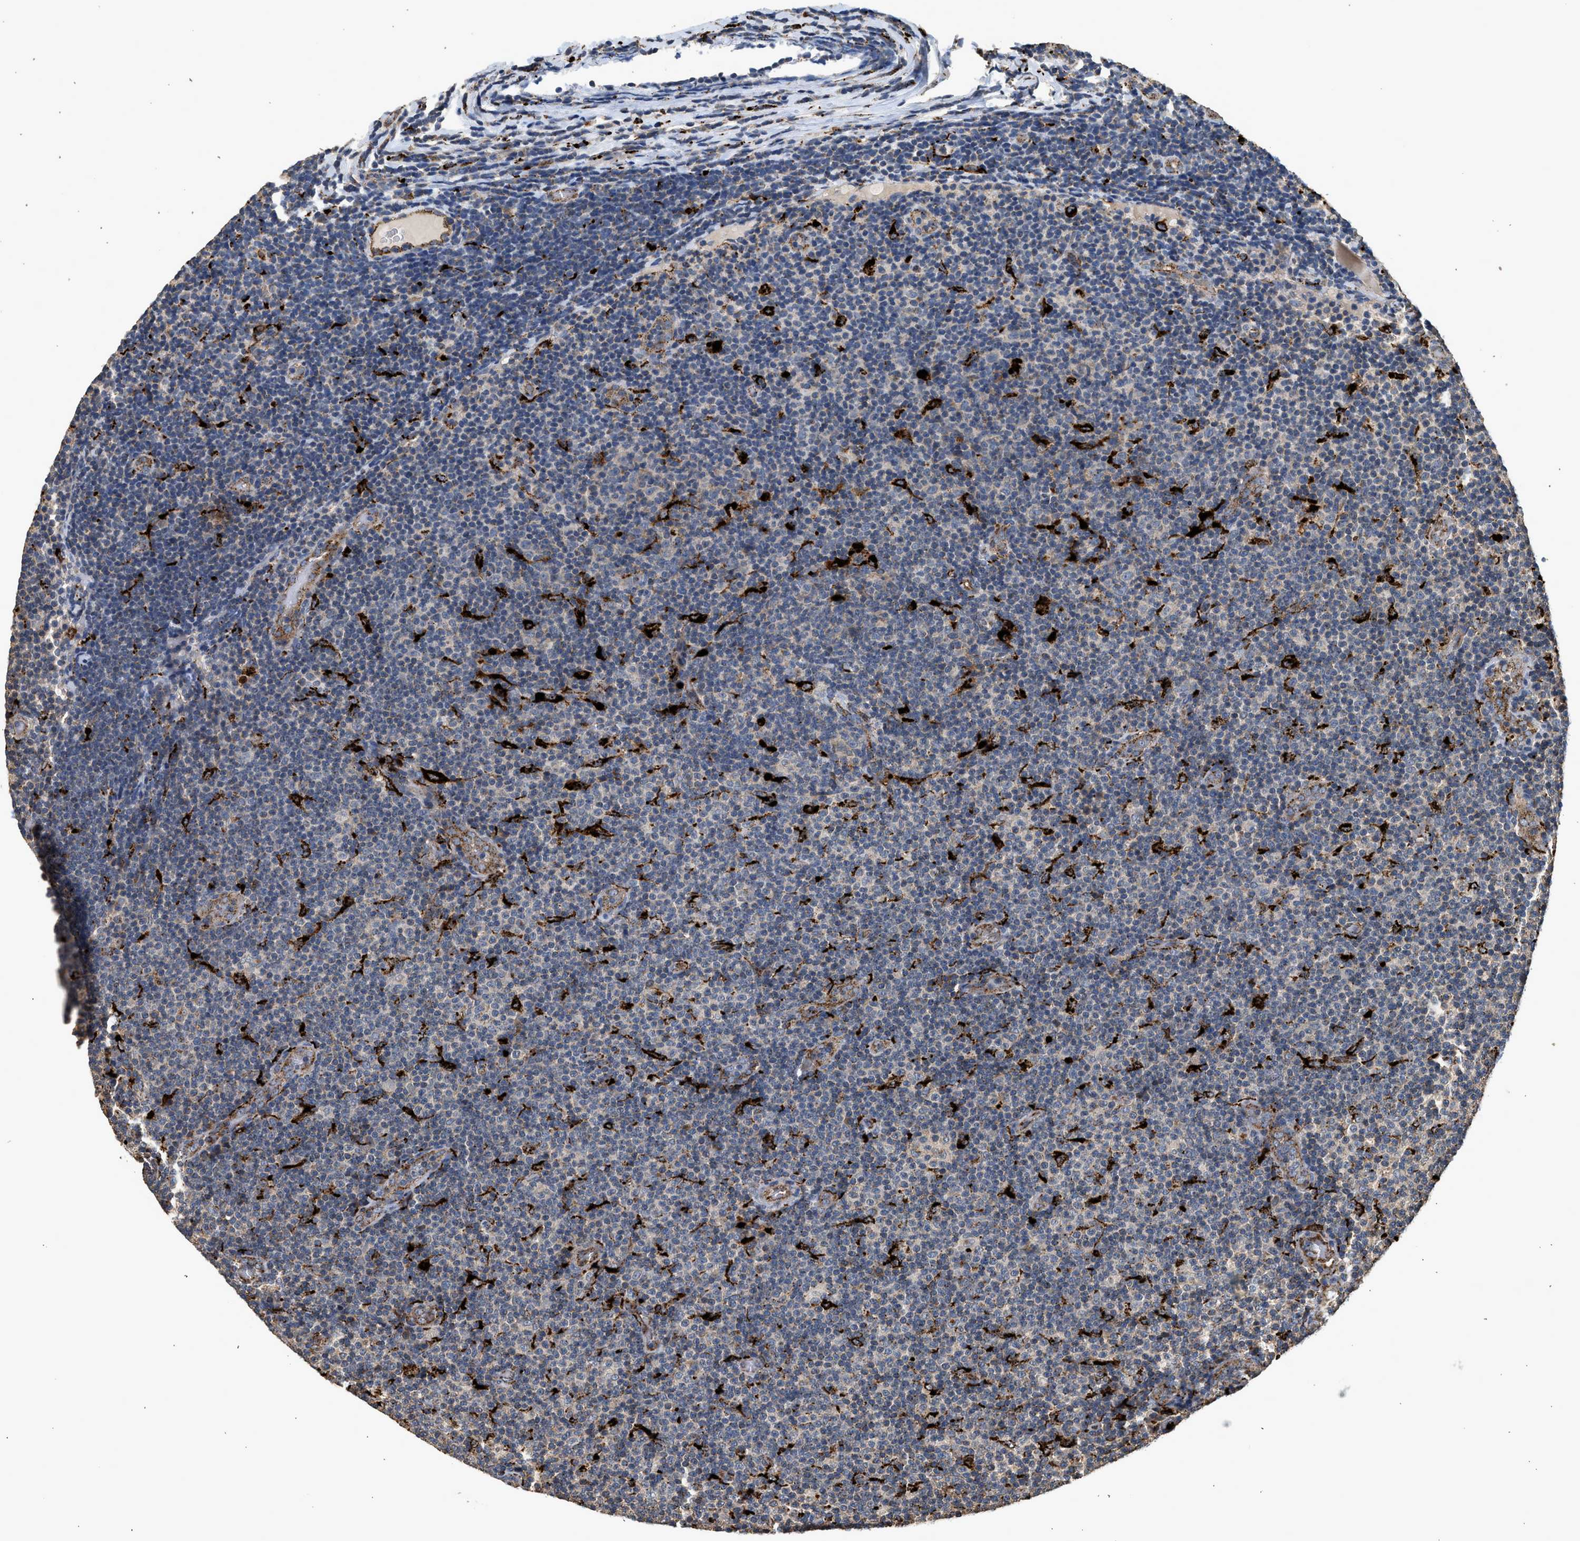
{"staining": {"intensity": "weak", "quantity": "25%-75%", "location": "cytoplasmic/membranous"}, "tissue": "lymphoma", "cell_type": "Tumor cells", "image_type": "cancer", "snomed": [{"axis": "morphology", "description": "Malignant lymphoma, non-Hodgkin's type, Low grade"}, {"axis": "topography", "description": "Lymph node"}], "caption": "Immunohistochemistry (DAB) staining of lymphoma reveals weak cytoplasmic/membranous protein positivity in about 25%-75% of tumor cells.", "gene": "CTSV", "patient": {"sex": "male", "age": 83}}